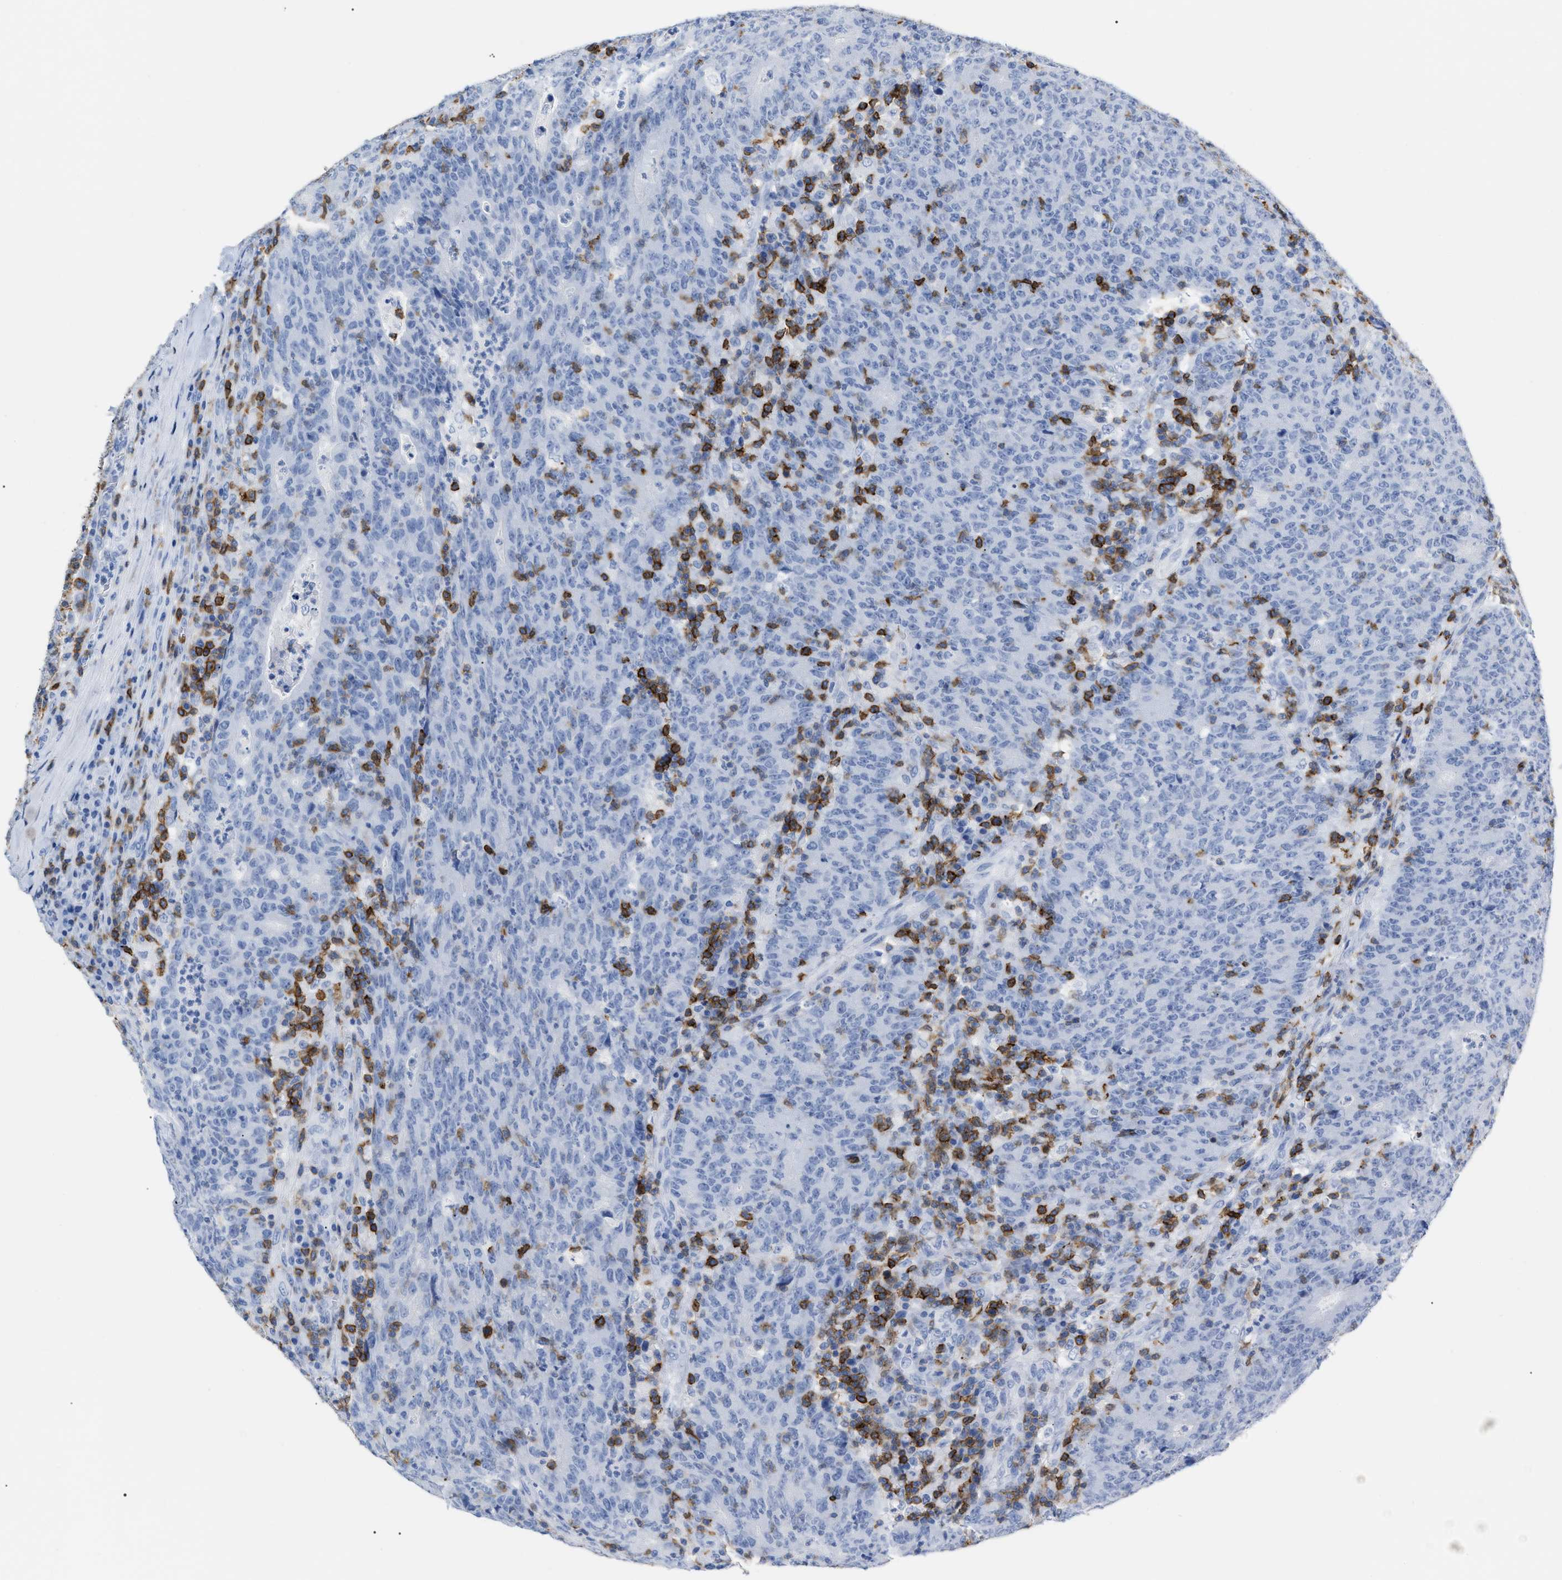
{"staining": {"intensity": "negative", "quantity": "none", "location": "none"}, "tissue": "colorectal cancer", "cell_type": "Tumor cells", "image_type": "cancer", "snomed": [{"axis": "morphology", "description": "Adenocarcinoma, NOS"}, {"axis": "topography", "description": "Colon"}], "caption": "Immunohistochemical staining of human colorectal cancer exhibits no significant expression in tumor cells.", "gene": "CD5", "patient": {"sex": "female", "age": 75}}